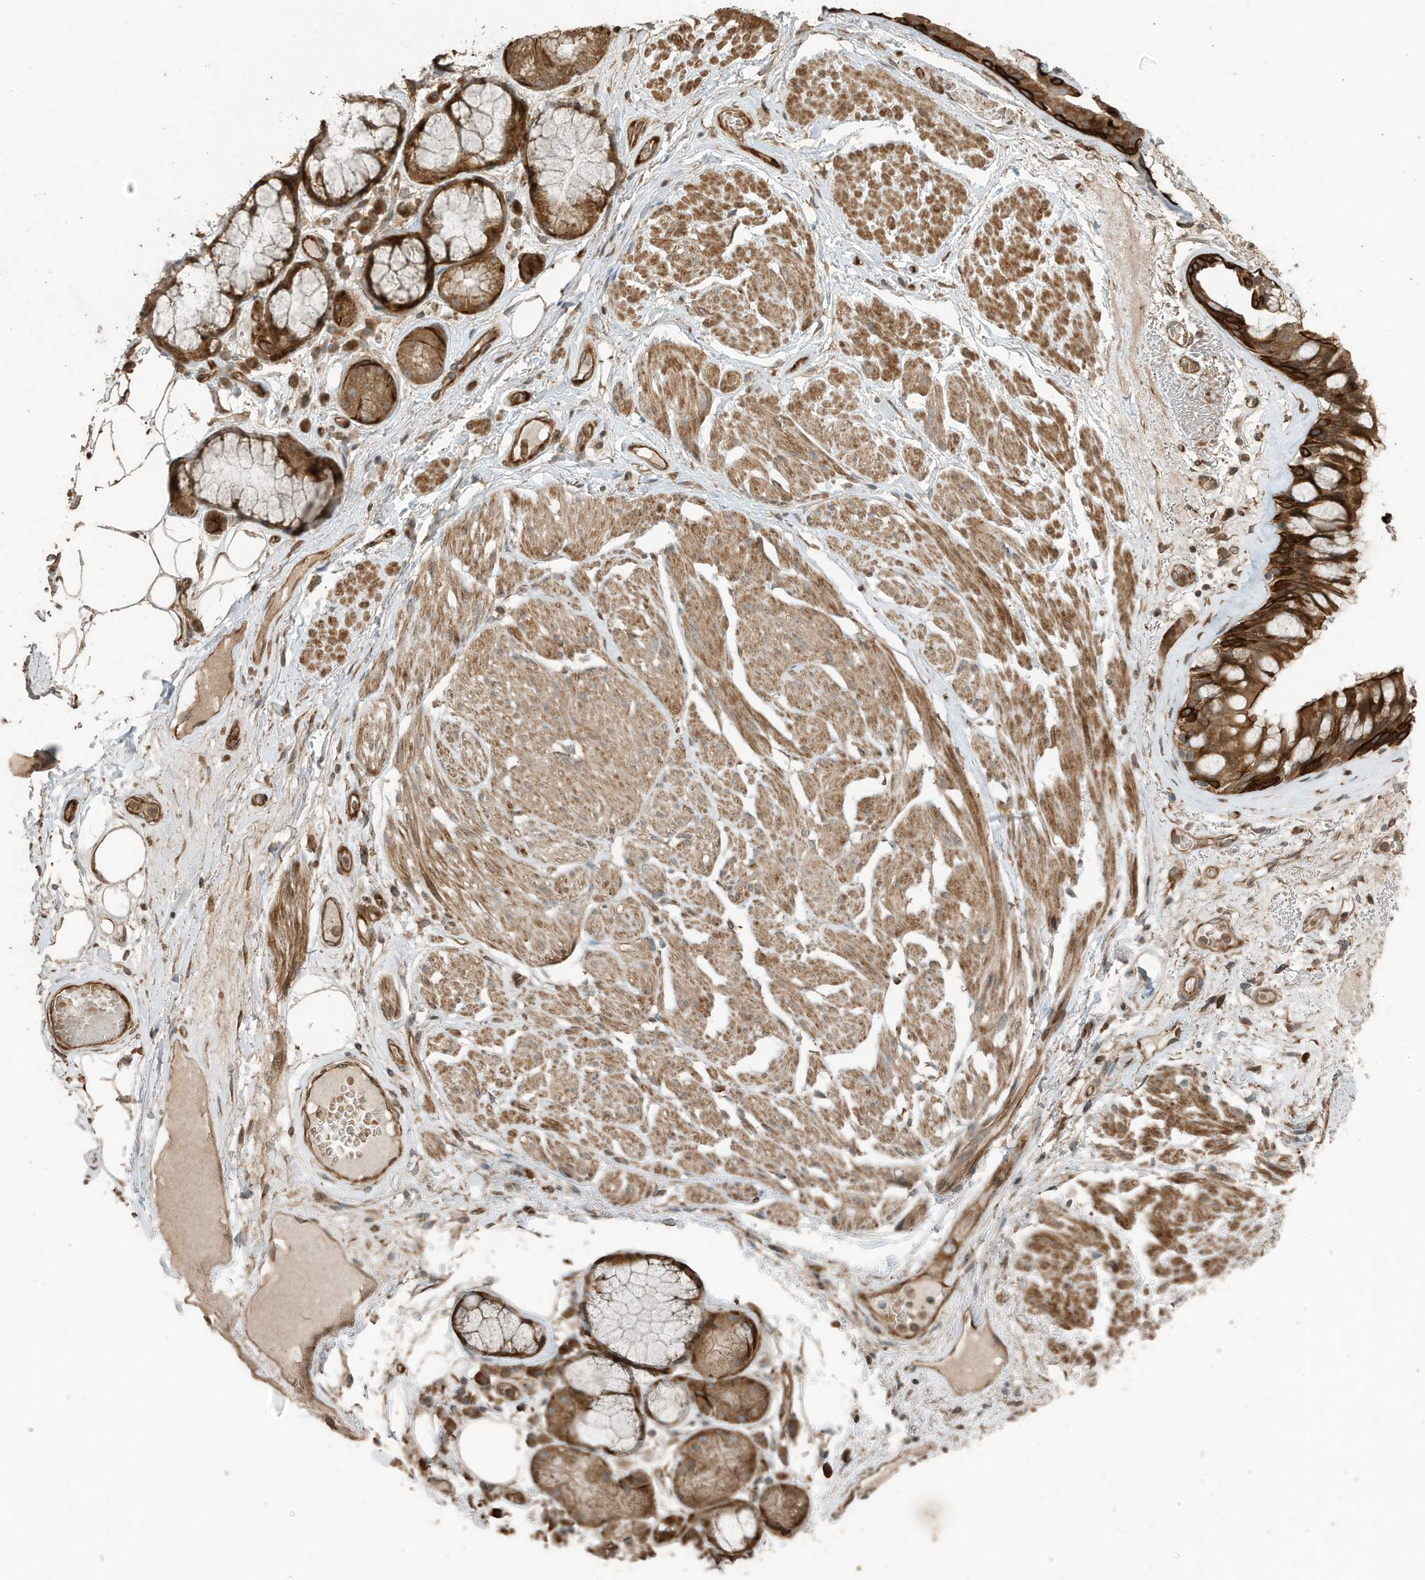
{"staining": {"intensity": "moderate", "quantity": ">75%", "location": "cytoplasmic/membranous"}, "tissue": "adipose tissue", "cell_type": "Adipocytes", "image_type": "normal", "snomed": [{"axis": "morphology", "description": "Normal tissue, NOS"}, {"axis": "topography", "description": "Bronchus"}], "caption": "IHC of unremarkable human adipose tissue demonstrates medium levels of moderate cytoplasmic/membranous expression in approximately >75% of adipocytes.", "gene": "ZNF653", "patient": {"sex": "male", "age": 66}}